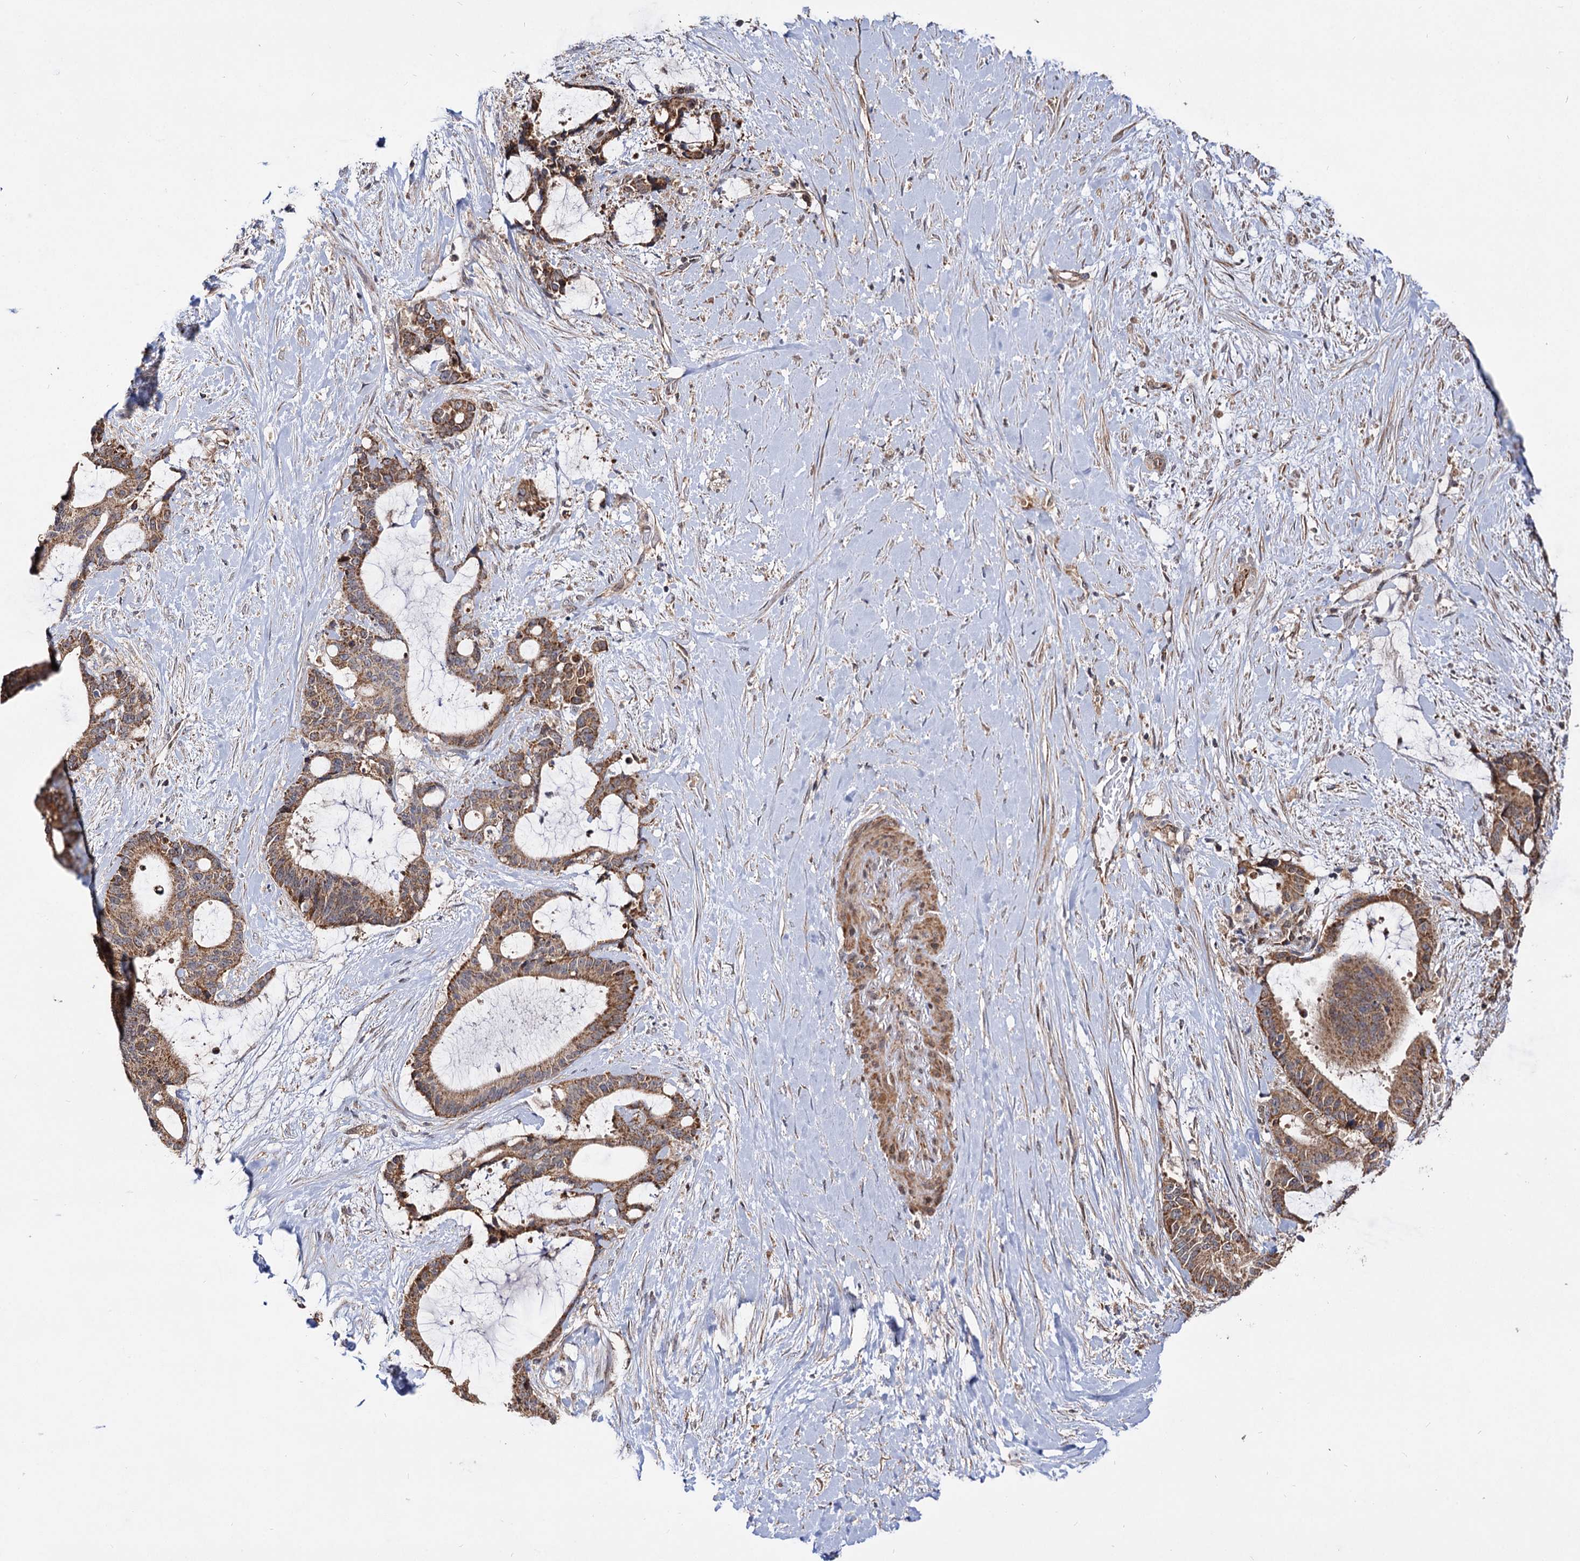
{"staining": {"intensity": "moderate", "quantity": ">75%", "location": "cytoplasmic/membranous"}, "tissue": "liver cancer", "cell_type": "Tumor cells", "image_type": "cancer", "snomed": [{"axis": "morphology", "description": "Normal tissue, NOS"}, {"axis": "morphology", "description": "Cholangiocarcinoma"}, {"axis": "topography", "description": "Liver"}, {"axis": "topography", "description": "Peripheral nerve tissue"}], "caption": "Tumor cells reveal moderate cytoplasmic/membranous expression in about >75% of cells in liver cholangiocarcinoma.", "gene": "CEP76", "patient": {"sex": "female", "age": 73}}